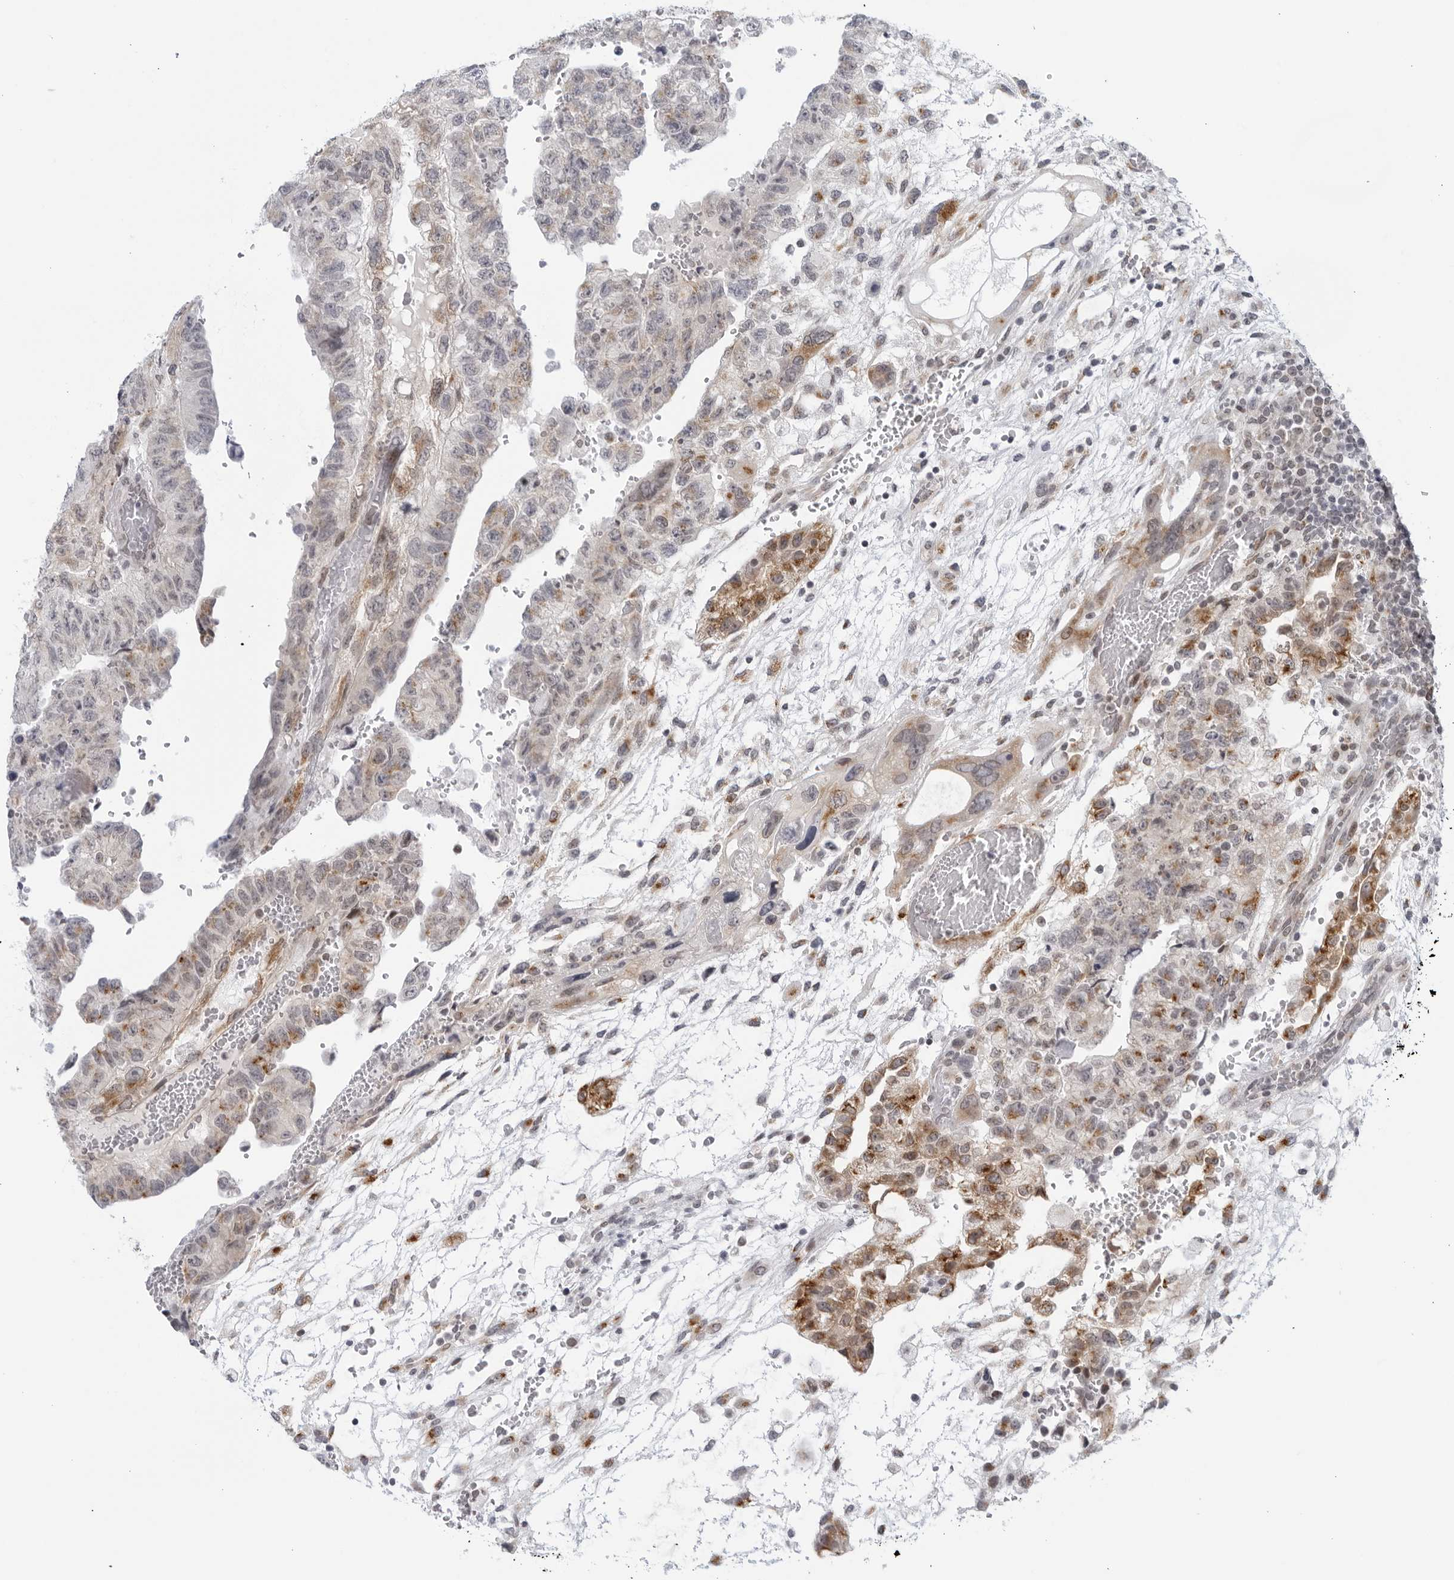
{"staining": {"intensity": "moderate", "quantity": "25%-75%", "location": "cytoplasmic/membranous"}, "tissue": "testis cancer", "cell_type": "Tumor cells", "image_type": "cancer", "snomed": [{"axis": "morphology", "description": "Carcinoma, Embryonal, NOS"}, {"axis": "topography", "description": "Testis"}], "caption": "A medium amount of moderate cytoplasmic/membranous staining is present in about 25%-75% of tumor cells in testis cancer tissue. (Brightfield microscopy of DAB IHC at high magnification).", "gene": "WDTC1", "patient": {"sex": "male", "age": 36}}